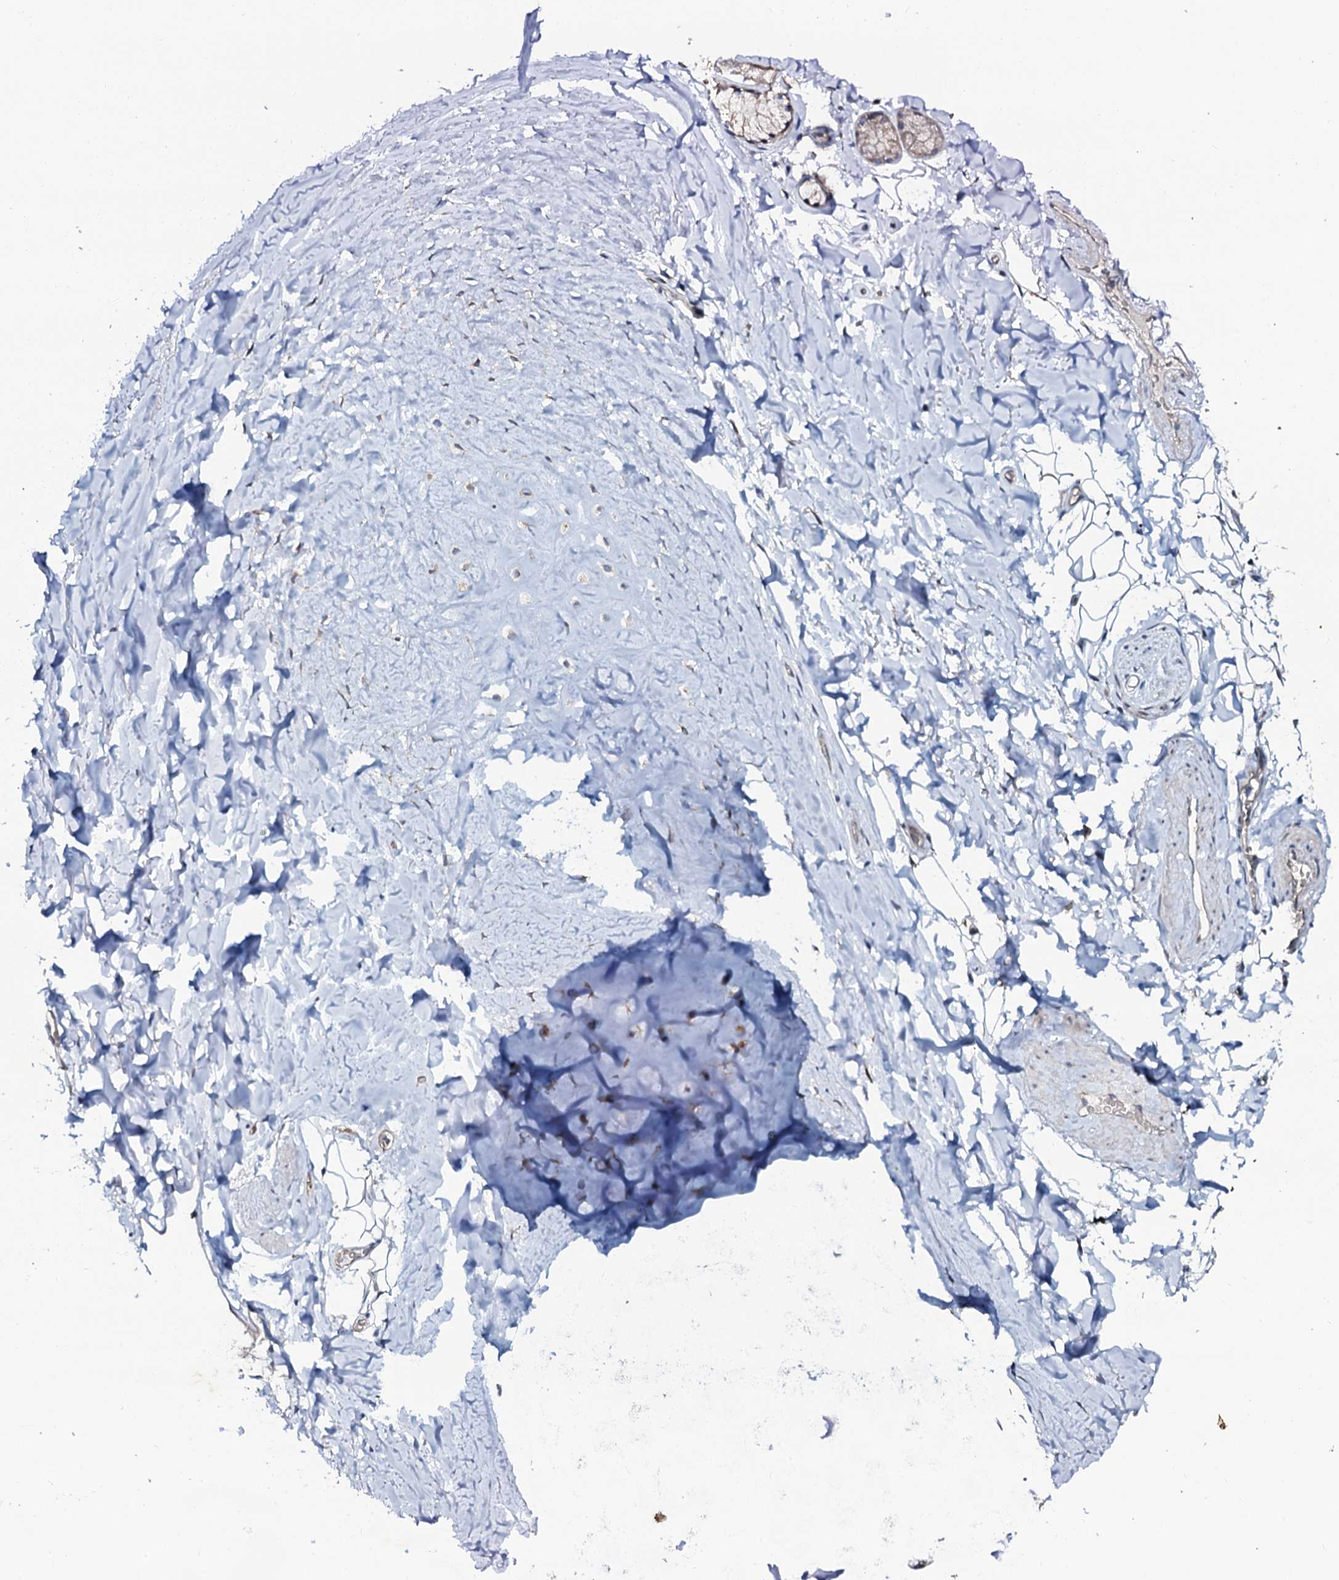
{"staining": {"intensity": "negative", "quantity": "none", "location": "none"}, "tissue": "adipose tissue", "cell_type": "Adipocytes", "image_type": "normal", "snomed": [{"axis": "morphology", "description": "Normal tissue, NOS"}, {"axis": "topography", "description": "Lymph node"}, {"axis": "topography", "description": "Bronchus"}], "caption": "There is no significant positivity in adipocytes of adipose tissue. Nuclei are stained in blue.", "gene": "C10orf88", "patient": {"sex": "male", "age": 63}}